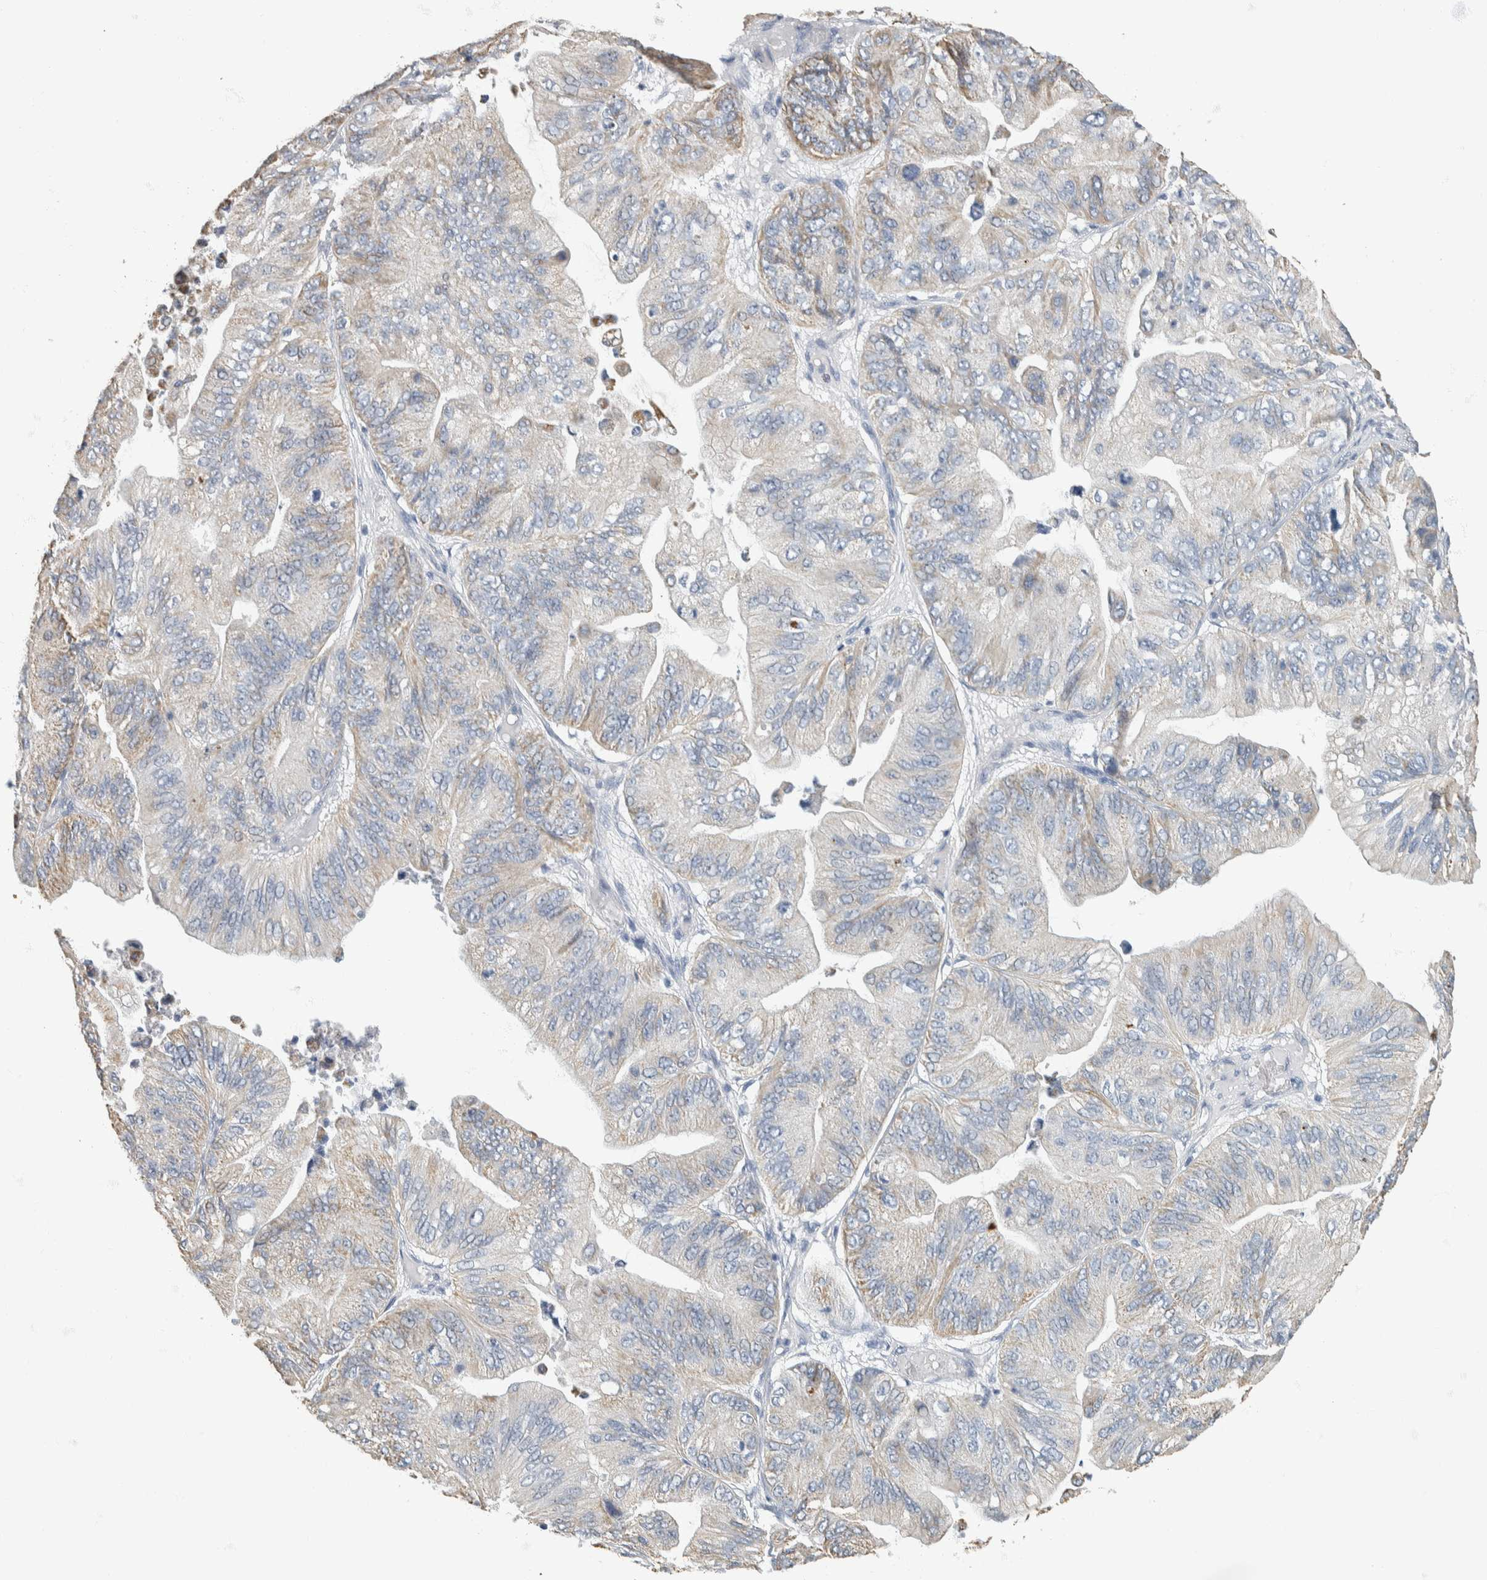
{"staining": {"intensity": "weak", "quantity": "<25%", "location": "cytoplasmic/membranous"}, "tissue": "ovarian cancer", "cell_type": "Tumor cells", "image_type": "cancer", "snomed": [{"axis": "morphology", "description": "Cystadenocarcinoma, mucinous, NOS"}, {"axis": "topography", "description": "Ovary"}], "caption": "Immunohistochemical staining of human ovarian mucinous cystadenocarcinoma displays no significant staining in tumor cells. (Brightfield microscopy of DAB (3,3'-diaminobenzidine) immunohistochemistry (IHC) at high magnification).", "gene": "NEFM", "patient": {"sex": "female", "age": 61}}